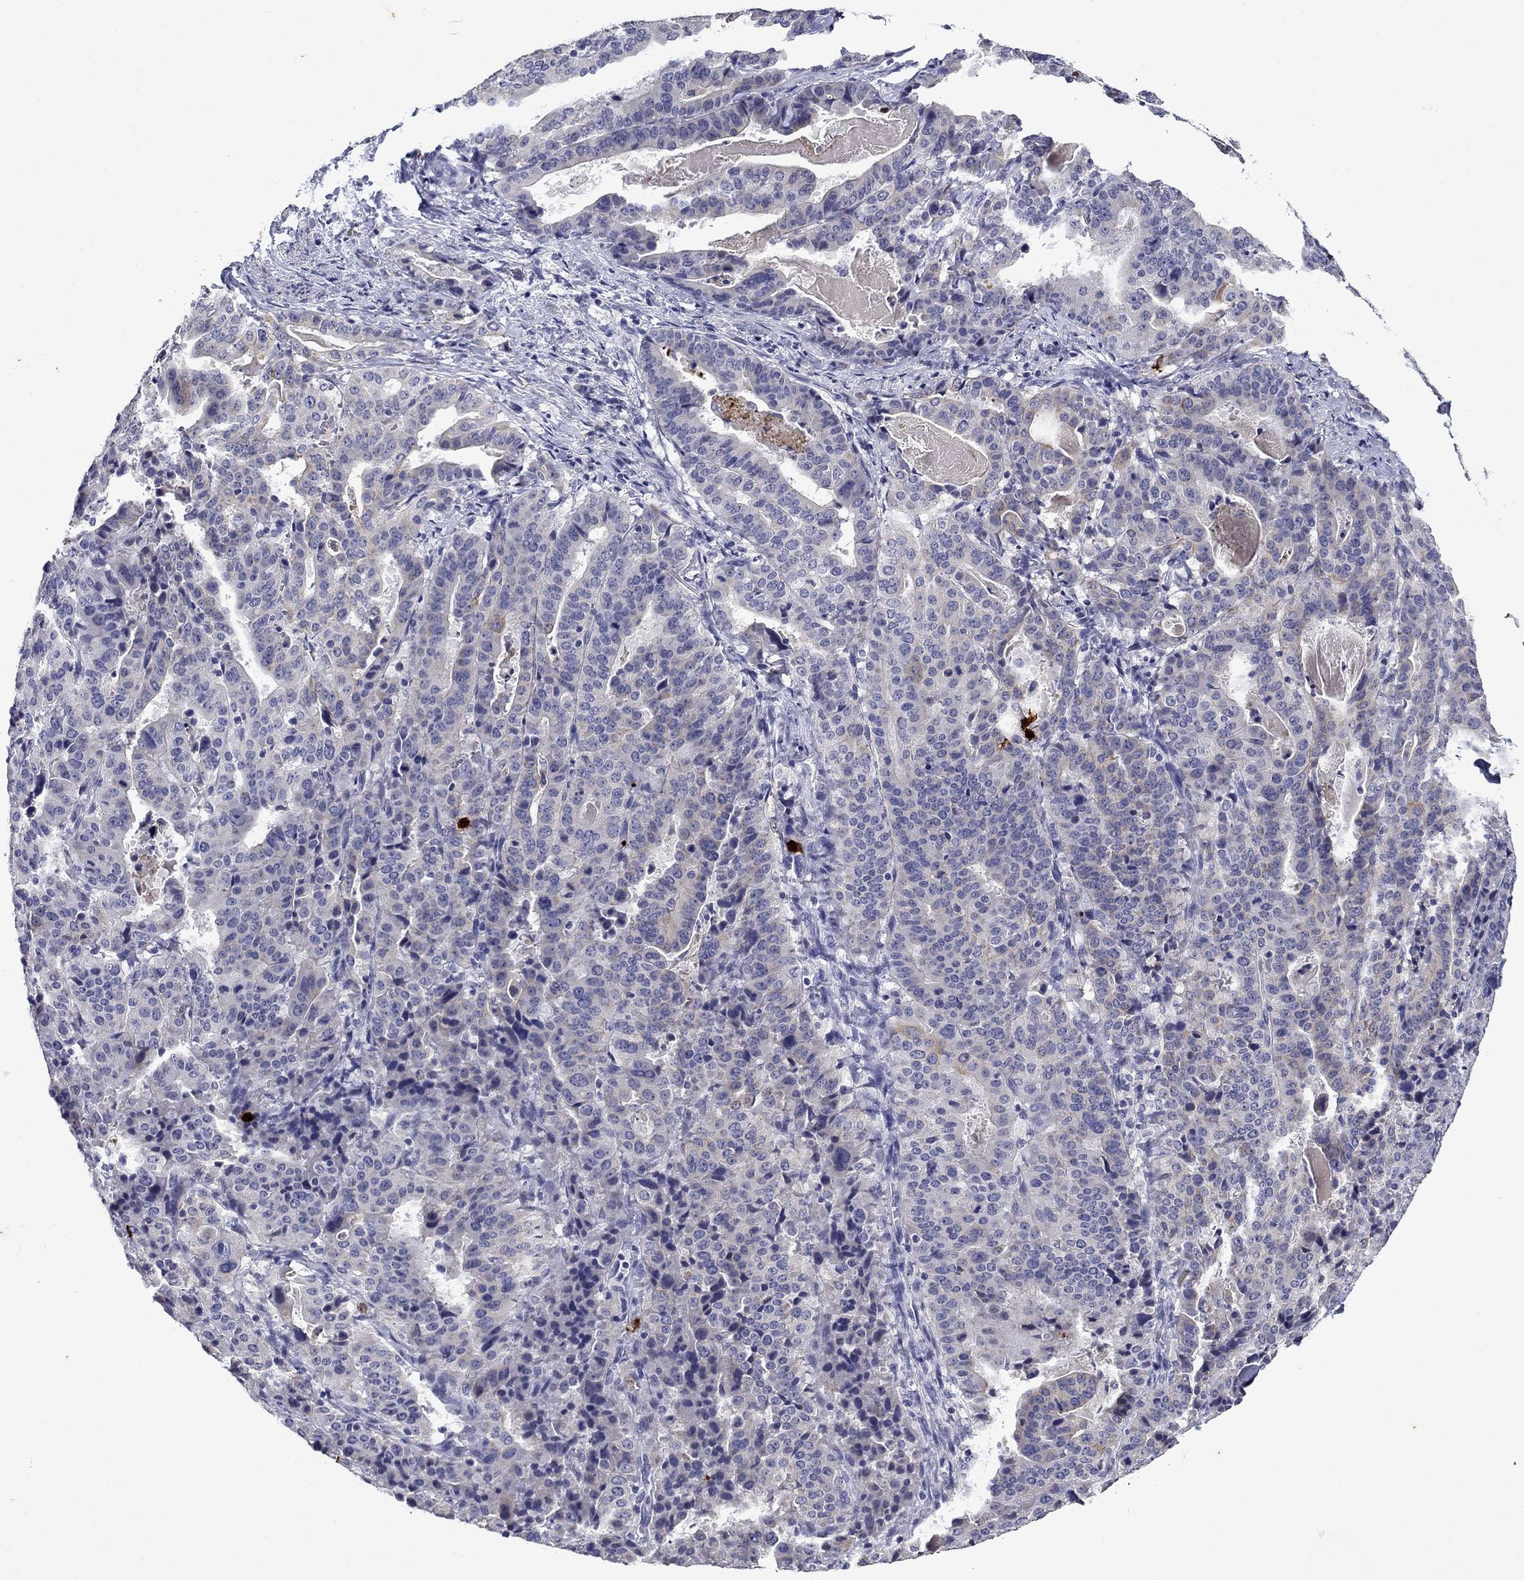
{"staining": {"intensity": "weak", "quantity": "<25%", "location": "cytoplasmic/membranous"}, "tissue": "stomach cancer", "cell_type": "Tumor cells", "image_type": "cancer", "snomed": [{"axis": "morphology", "description": "Adenocarcinoma, NOS"}, {"axis": "topography", "description": "Stomach"}], "caption": "There is no significant expression in tumor cells of stomach cancer. (Stains: DAB immunohistochemistry with hematoxylin counter stain, Microscopy: brightfield microscopy at high magnification).", "gene": "IRF5", "patient": {"sex": "male", "age": 48}}